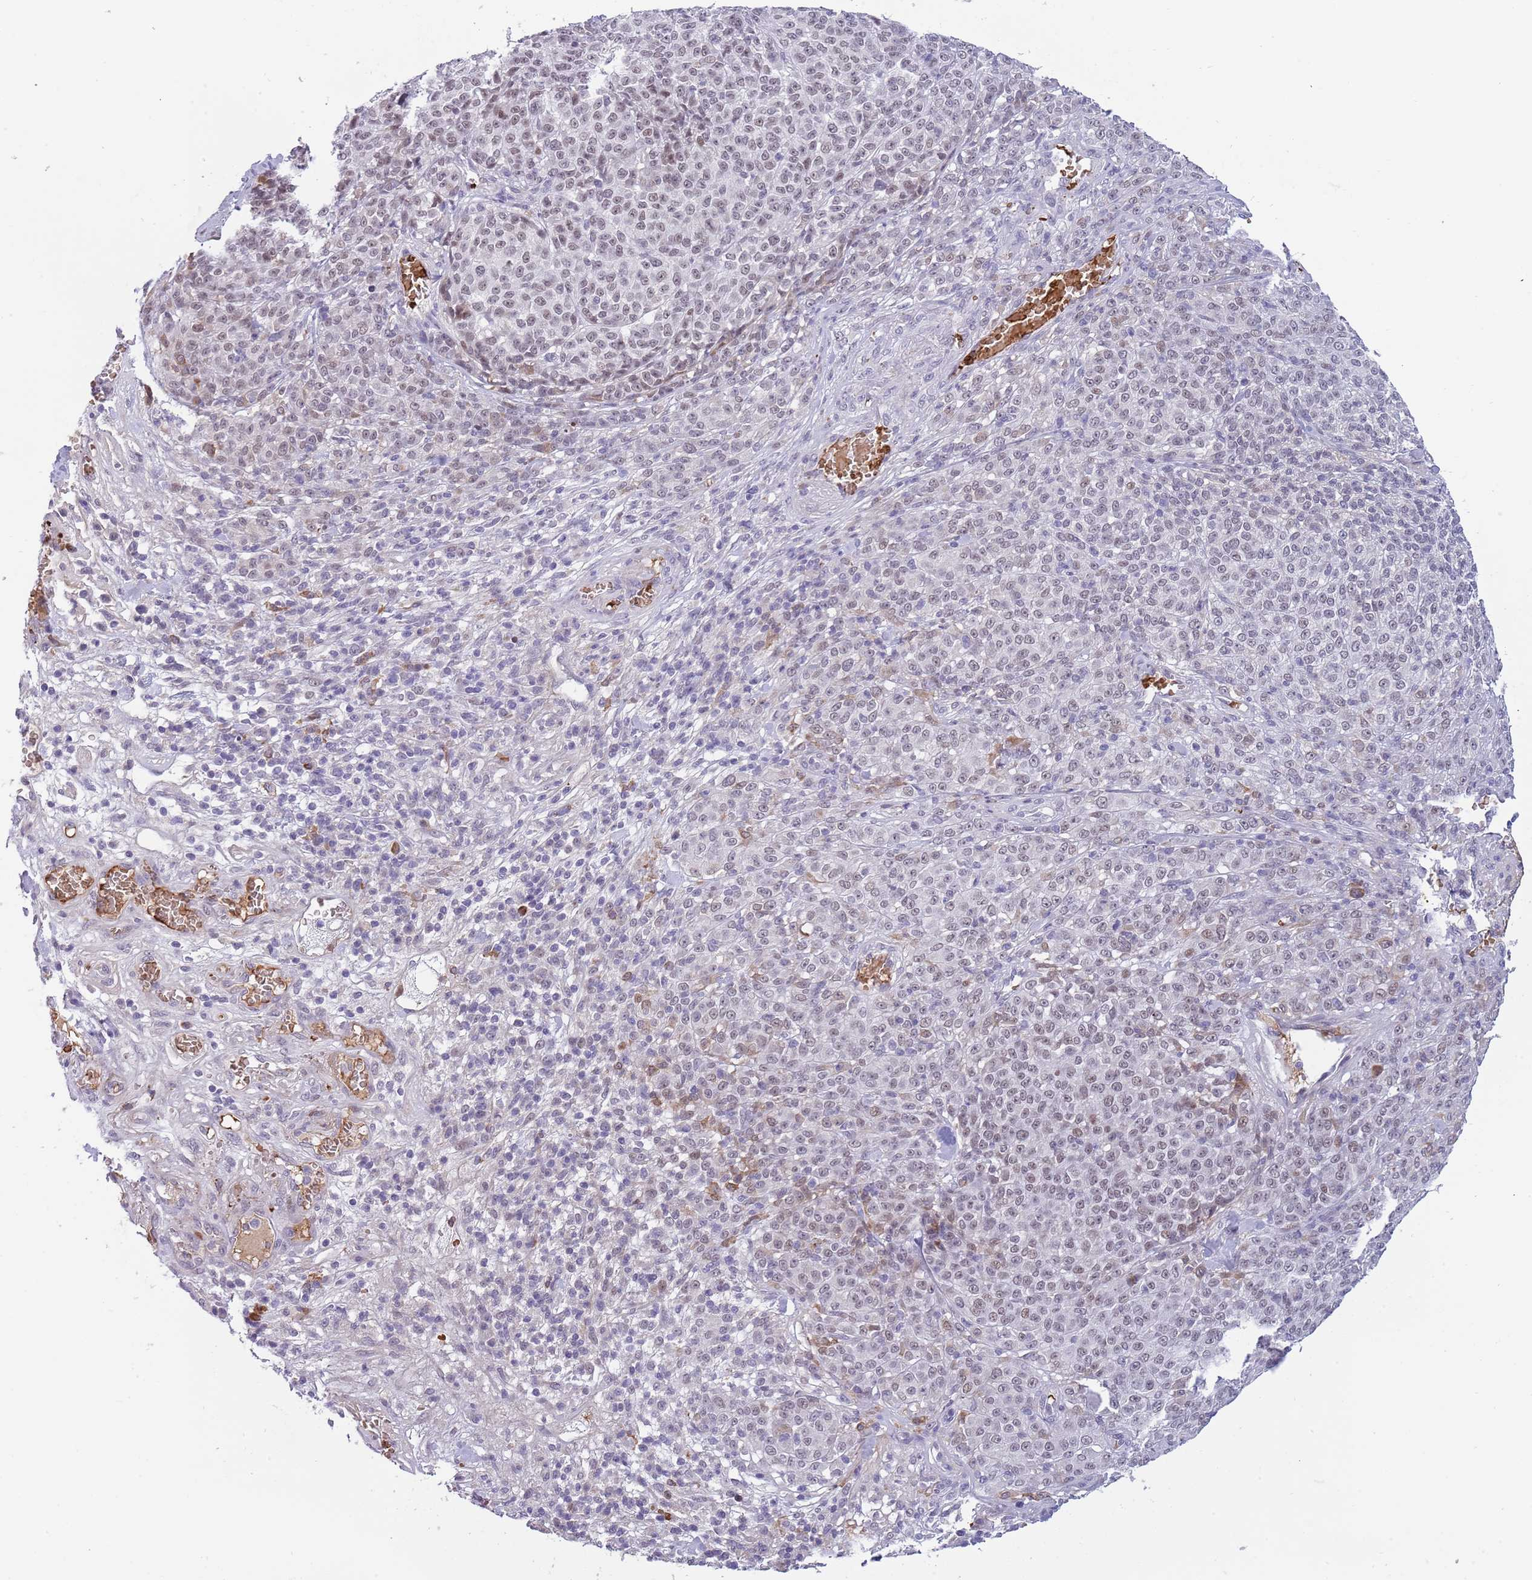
{"staining": {"intensity": "weak", "quantity": ">75%", "location": "nuclear"}, "tissue": "melanoma", "cell_type": "Tumor cells", "image_type": "cancer", "snomed": [{"axis": "morphology", "description": "Normal tissue, NOS"}, {"axis": "morphology", "description": "Malignant melanoma, NOS"}, {"axis": "topography", "description": "Skin"}], "caption": "An IHC micrograph of tumor tissue is shown. Protein staining in brown labels weak nuclear positivity in melanoma within tumor cells. Immunohistochemistry stains the protein in brown and the nuclei are stained blue.", "gene": "LYPD6B", "patient": {"sex": "female", "age": 34}}